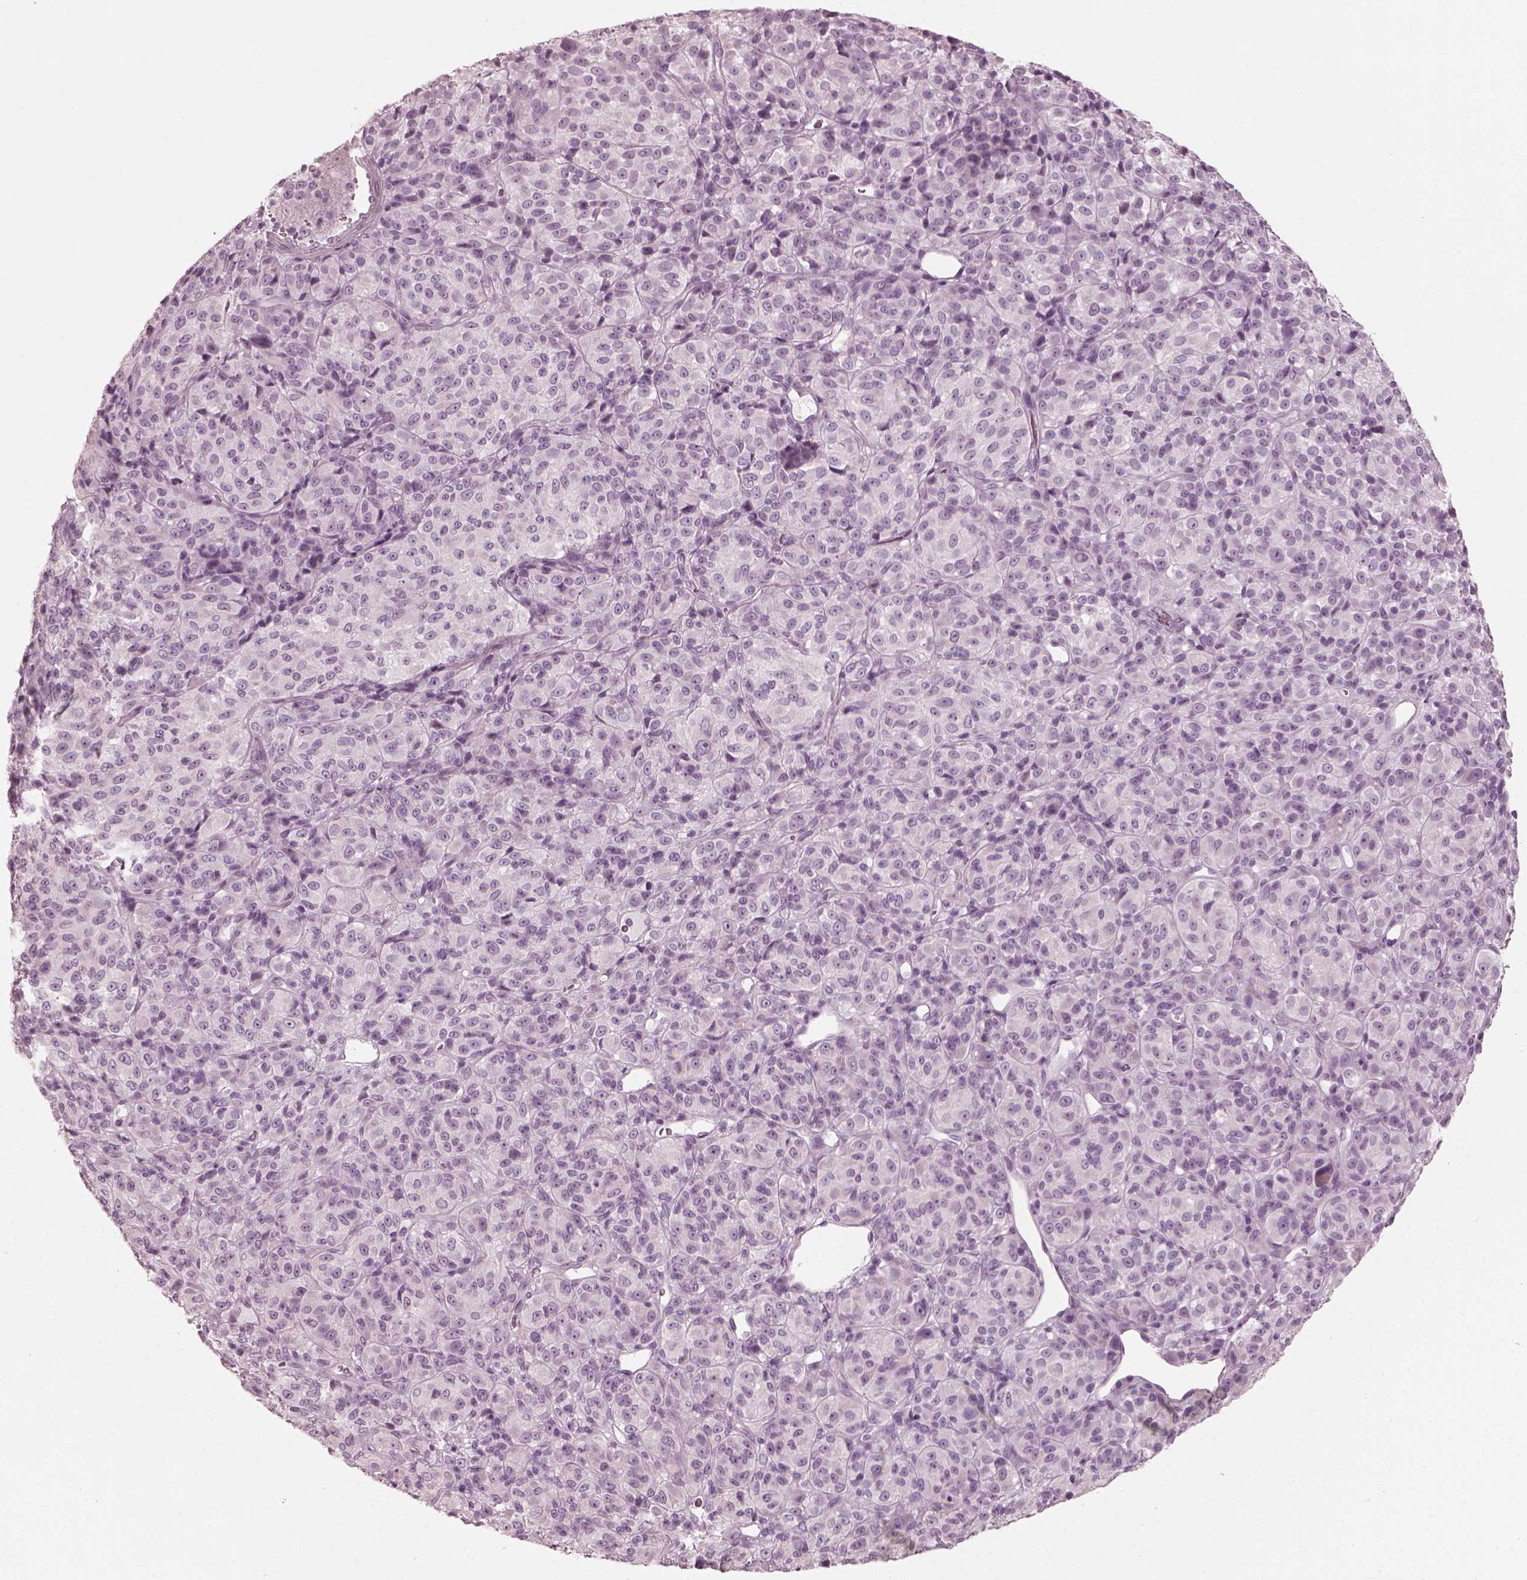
{"staining": {"intensity": "negative", "quantity": "none", "location": "none"}, "tissue": "melanoma", "cell_type": "Tumor cells", "image_type": "cancer", "snomed": [{"axis": "morphology", "description": "Malignant melanoma, Metastatic site"}, {"axis": "topography", "description": "Brain"}], "caption": "Tumor cells are negative for protein expression in human melanoma.", "gene": "SAXO2", "patient": {"sex": "female", "age": 56}}